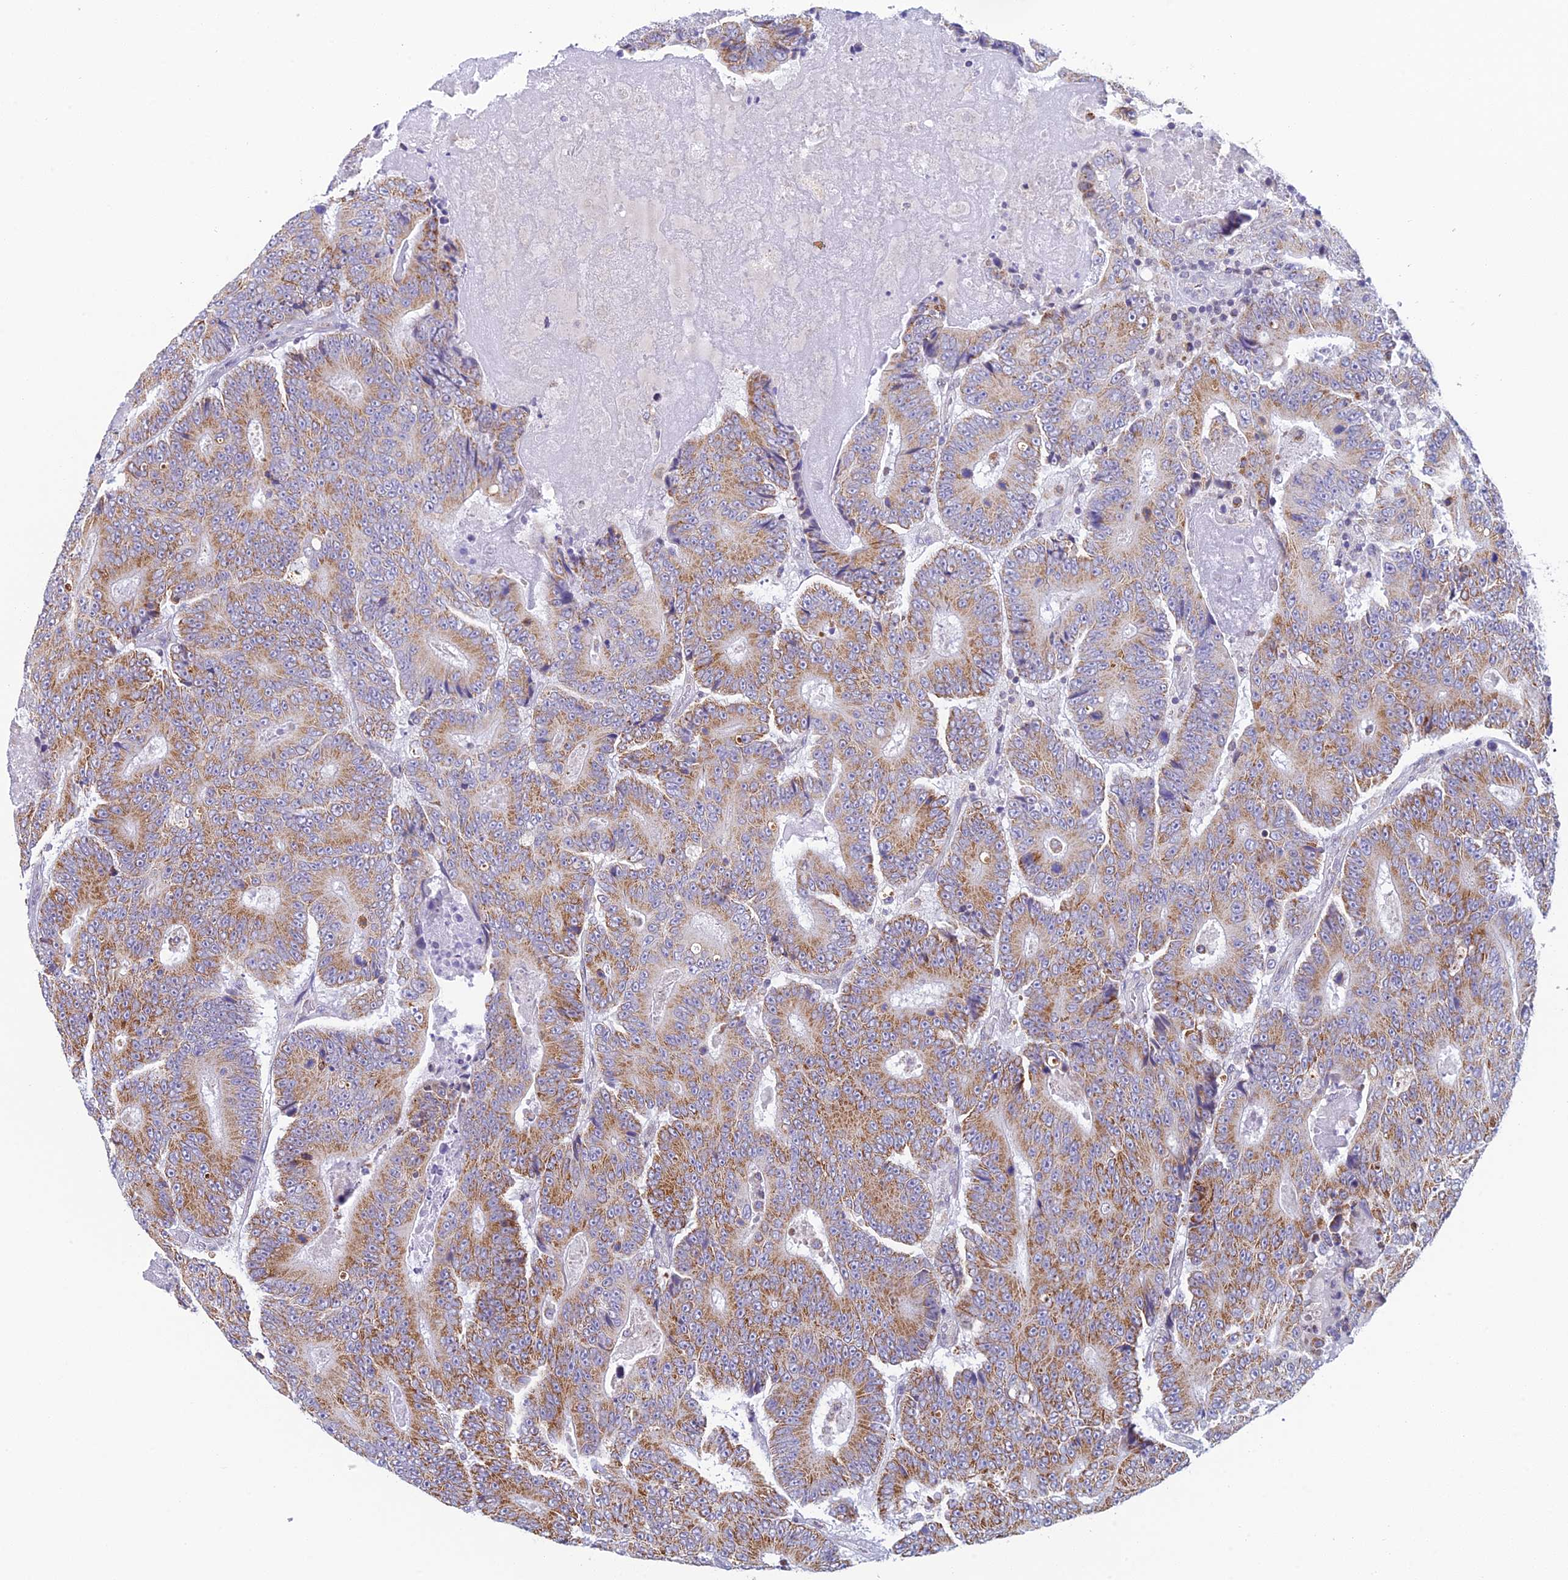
{"staining": {"intensity": "moderate", "quantity": ">75%", "location": "cytoplasmic/membranous"}, "tissue": "colorectal cancer", "cell_type": "Tumor cells", "image_type": "cancer", "snomed": [{"axis": "morphology", "description": "Adenocarcinoma, NOS"}, {"axis": "topography", "description": "Colon"}], "caption": "The immunohistochemical stain labels moderate cytoplasmic/membranous staining in tumor cells of colorectal cancer tissue.", "gene": "REXO5", "patient": {"sex": "male", "age": 83}}